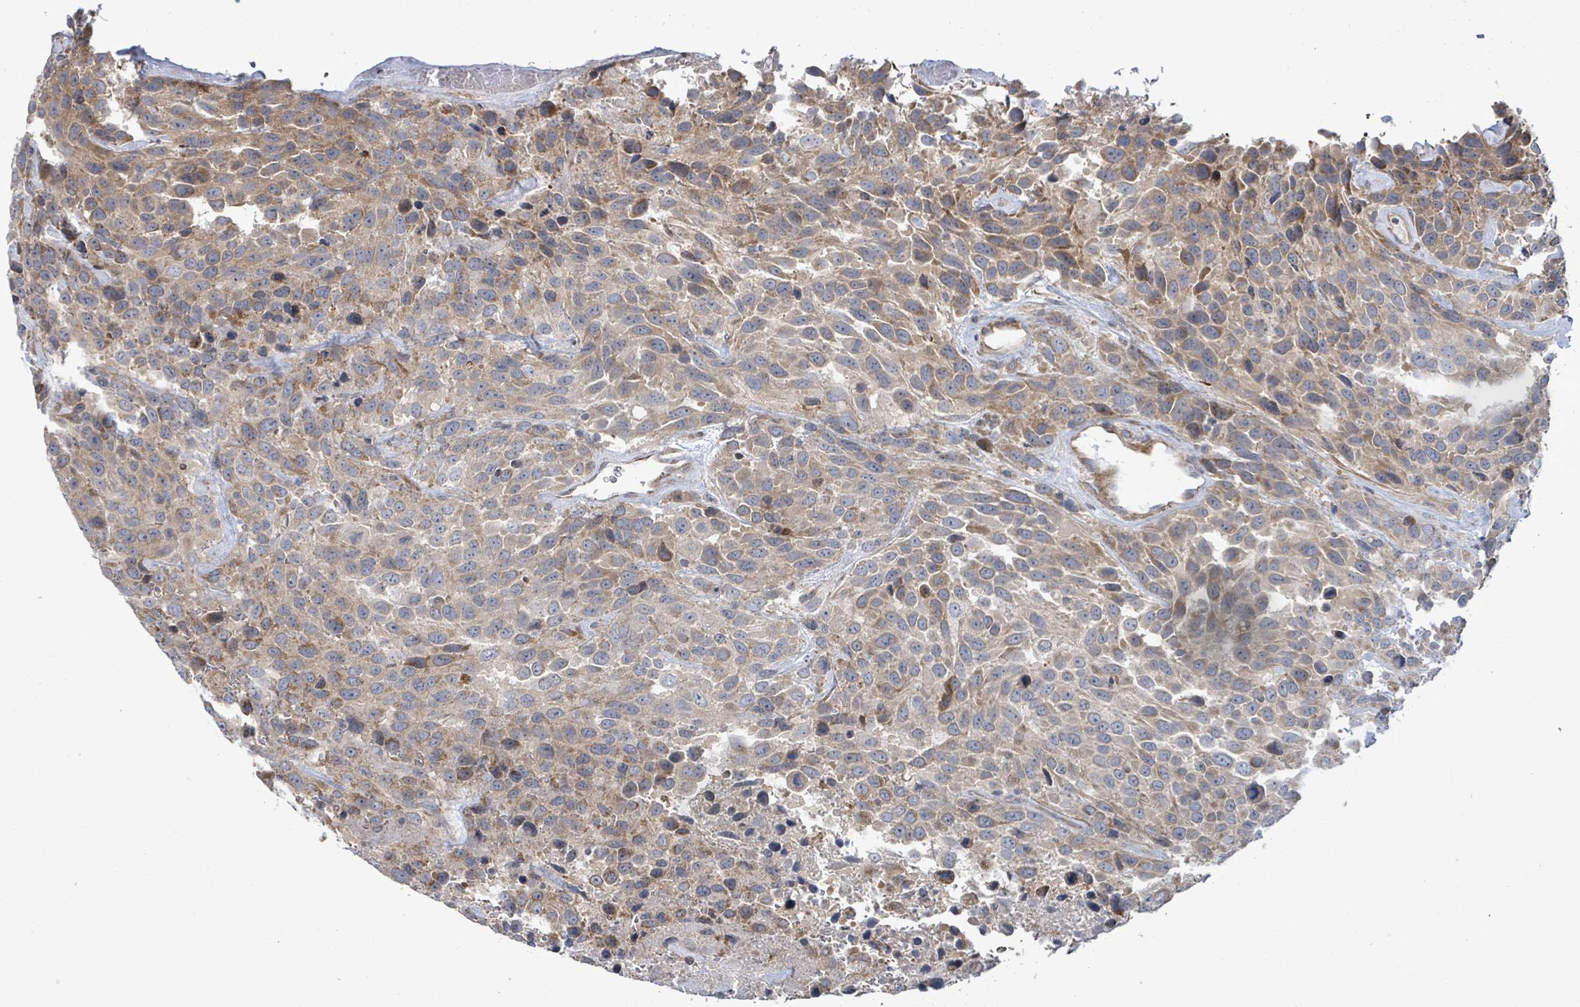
{"staining": {"intensity": "moderate", "quantity": "25%-75%", "location": "cytoplasmic/membranous"}, "tissue": "urothelial cancer", "cell_type": "Tumor cells", "image_type": "cancer", "snomed": [{"axis": "morphology", "description": "Urothelial carcinoma, High grade"}, {"axis": "topography", "description": "Urinary bladder"}], "caption": "Protein expression analysis of urothelial cancer shows moderate cytoplasmic/membranous expression in approximately 25%-75% of tumor cells. (IHC, brightfield microscopy, high magnification).", "gene": "KBTBD11", "patient": {"sex": "female", "age": 70}}